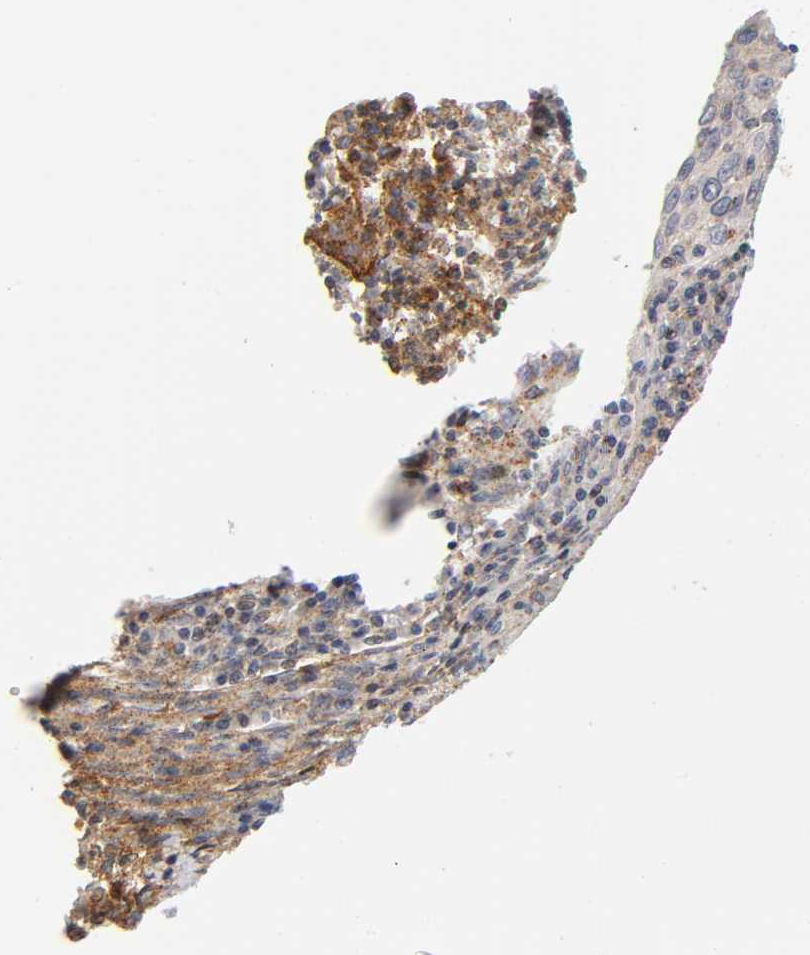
{"staining": {"intensity": "weak", "quantity": ">75%", "location": "cytoplasmic/membranous"}, "tissue": "cervical cancer", "cell_type": "Tumor cells", "image_type": "cancer", "snomed": [{"axis": "morphology", "description": "Squamous cell carcinoma, NOS"}, {"axis": "topography", "description": "Cervix"}], "caption": "Immunohistochemistry (IHC) histopathology image of human cervical squamous cell carcinoma stained for a protein (brown), which displays low levels of weak cytoplasmic/membranous positivity in approximately >75% of tumor cells.", "gene": "ANXA7", "patient": {"sex": "female", "age": 27}}